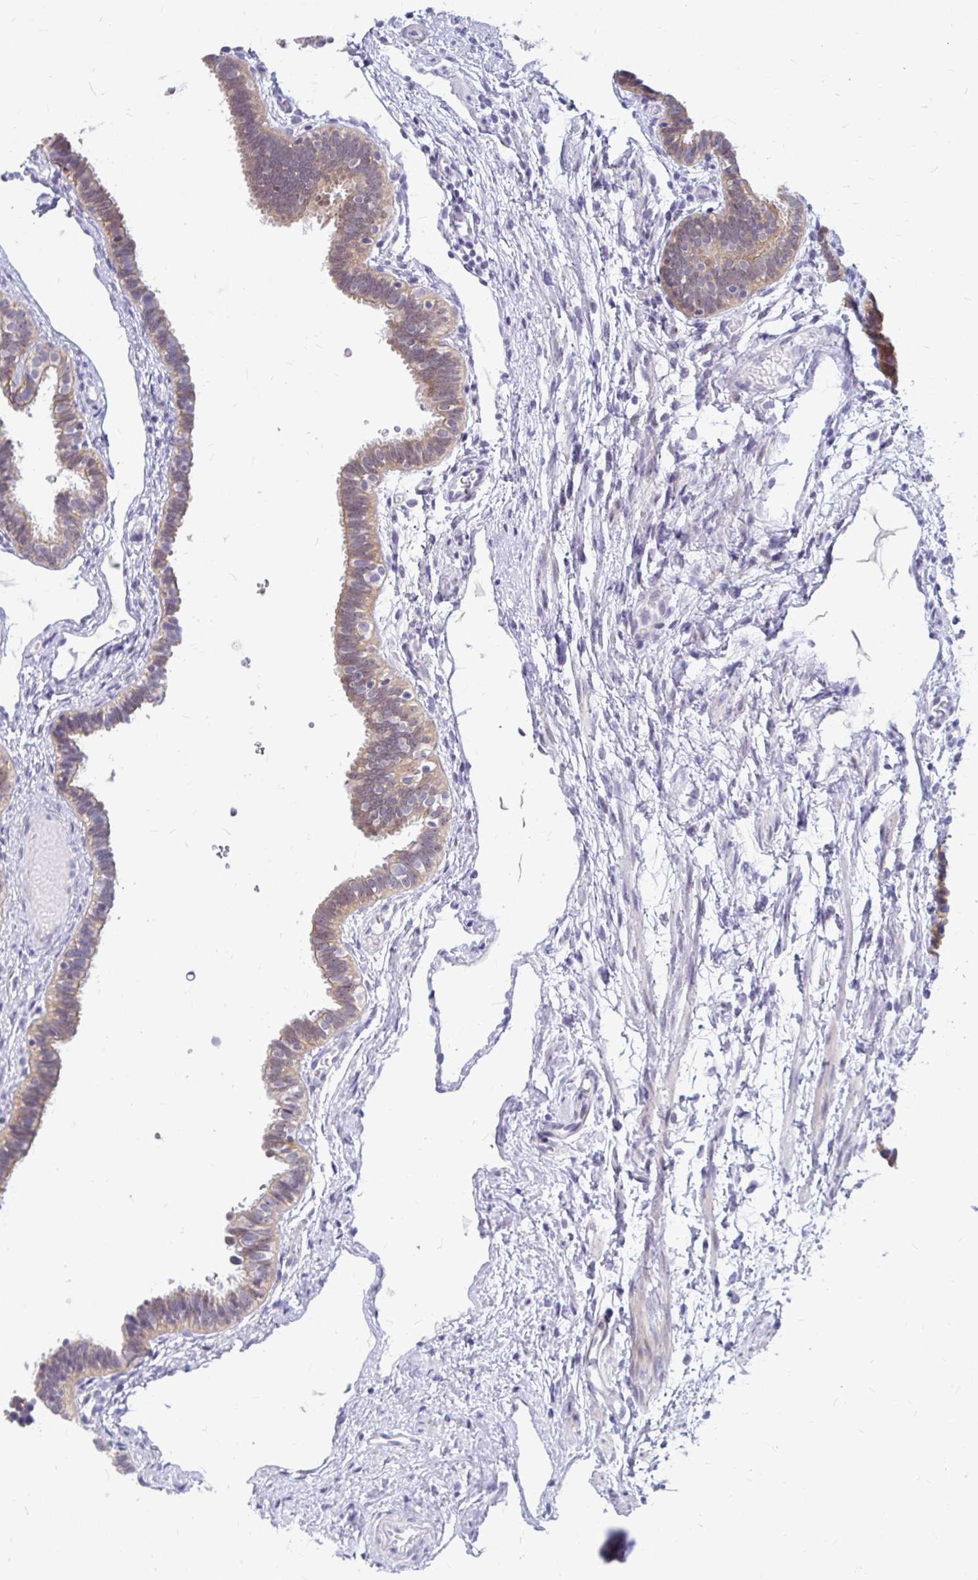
{"staining": {"intensity": "strong", "quantity": "<25%", "location": "cytoplasmic/membranous"}, "tissue": "fallopian tube", "cell_type": "Glandular cells", "image_type": "normal", "snomed": [{"axis": "morphology", "description": "Normal tissue, NOS"}, {"axis": "topography", "description": "Fallopian tube"}], "caption": "Fallopian tube stained with immunohistochemistry exhibits strong cytoplasmic/membranous staining in about <25% of glandular cells.", "gene": "RGS16", "patient": {"sex": "female", "age": 37}}